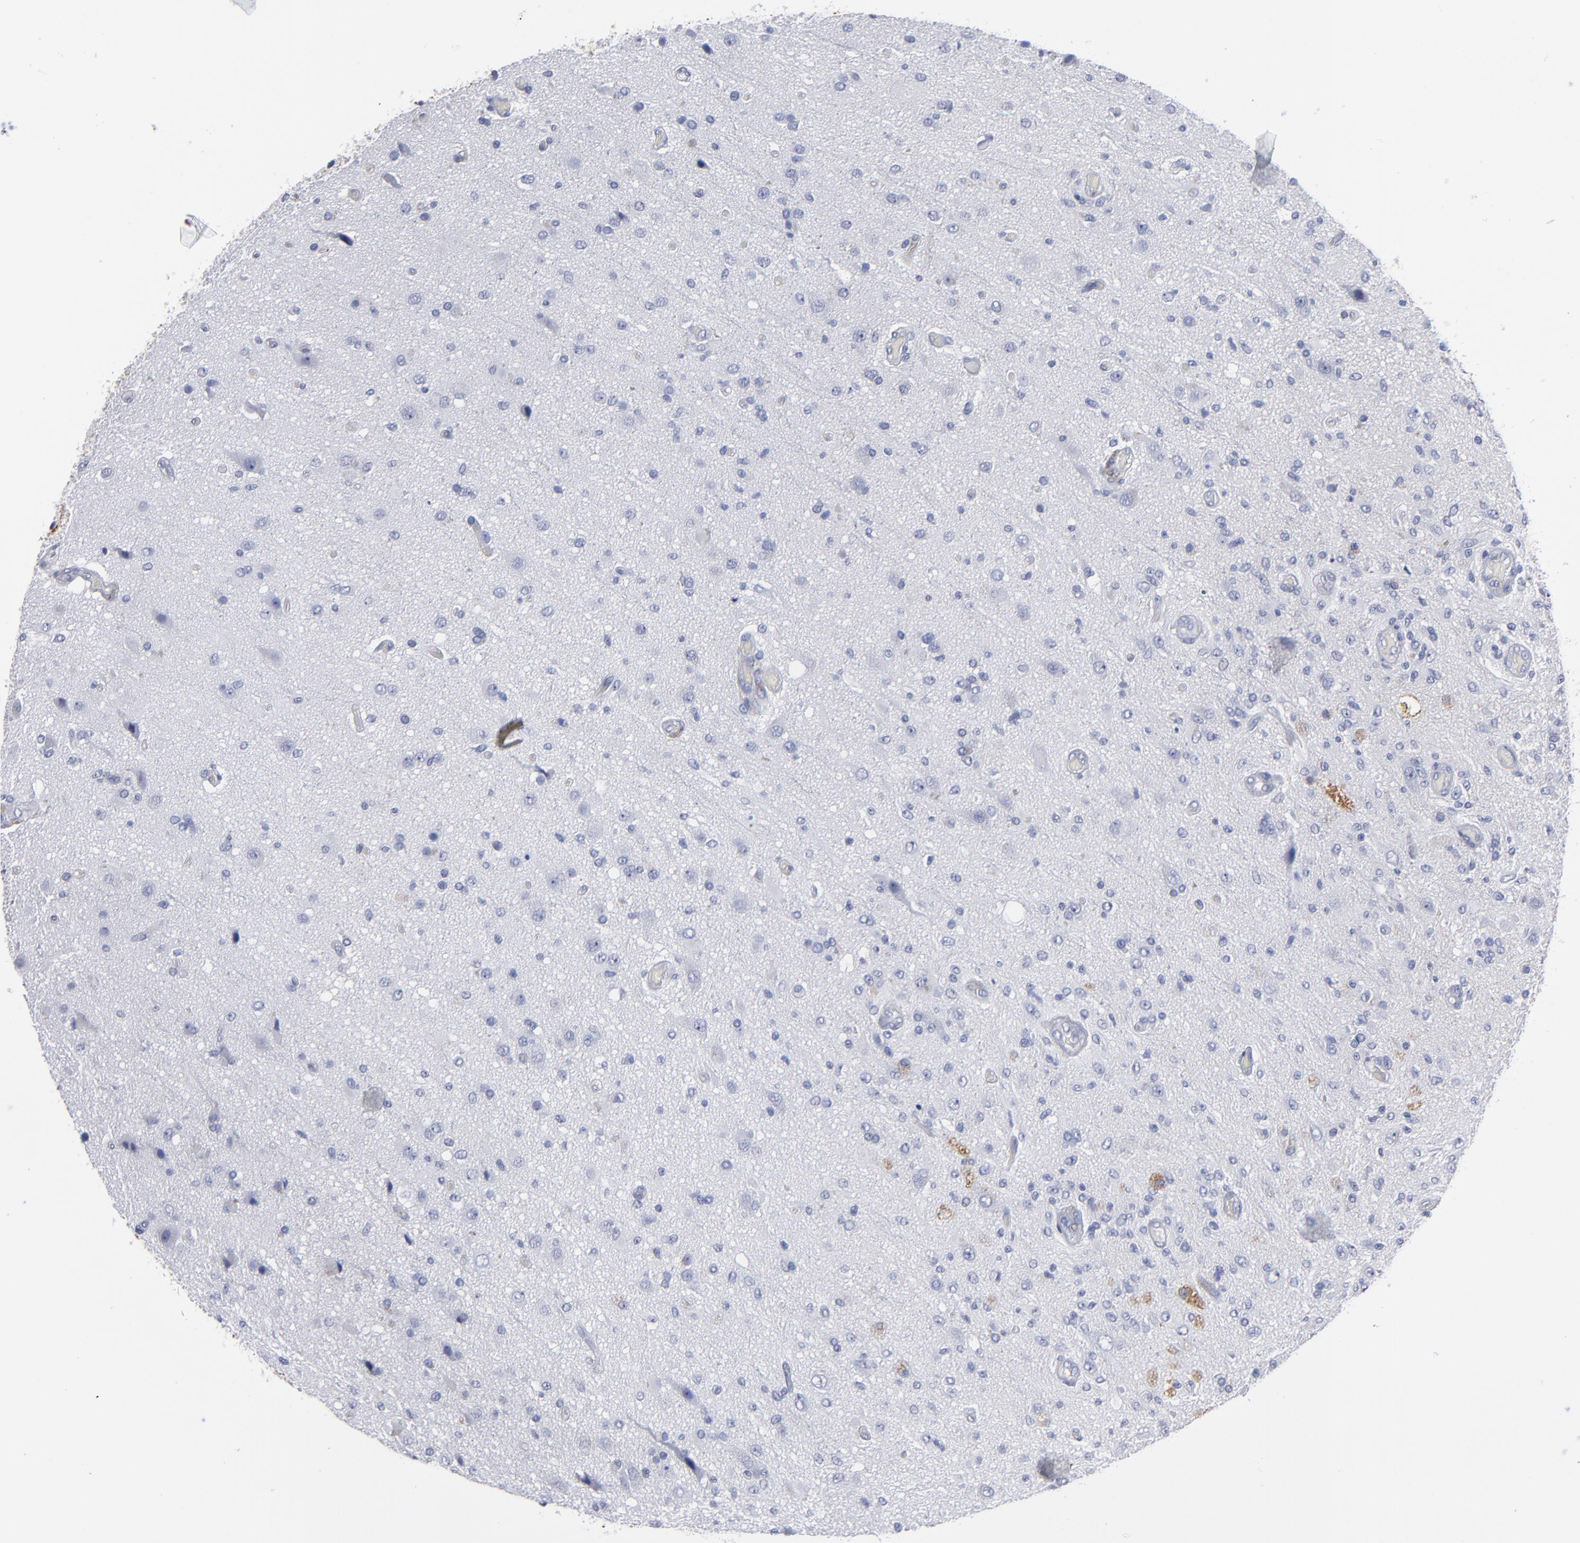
{"staining": {"intensity": "negative", "quantity": "none", "location": "none"}, "tissue": "glioma", "cell_type": "Tumor cells", "image_type": "cancer", "snomed": [{"axis": "morphology", "description": "Normal tissue, NOS"}, {"axis": "morphology", "description": "Glioma, malignant, High grade"}, {"axis": "topography", "description": "Cerebral cortex"}], "caption": "Protein analysis of malignant glioma (high-grade) shows no significant staining in tumor cells.", "gene": "EMILIN1", "patient": {"sex": "male", "age": 77}}